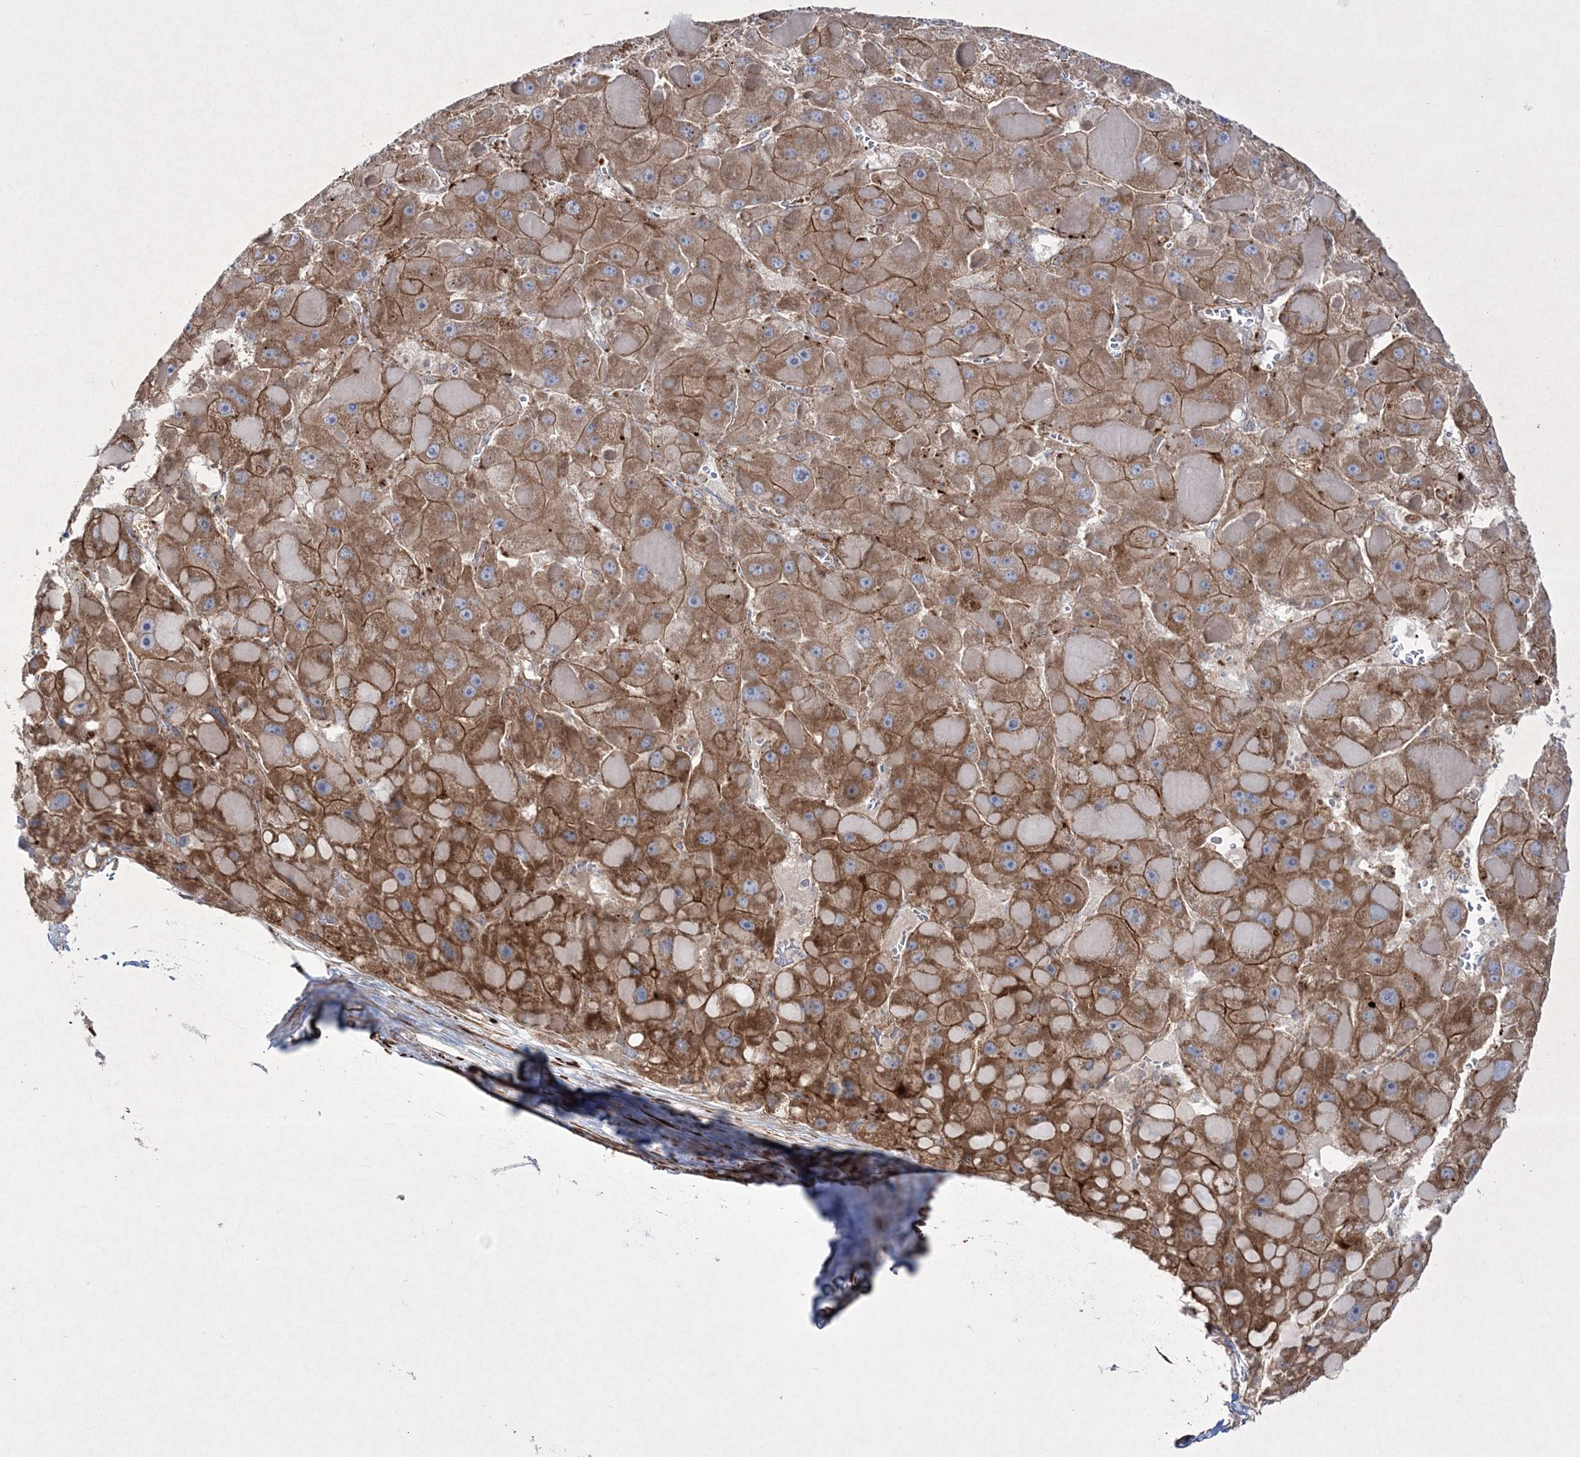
{"staining": {"intensity": "moderate", "quantity": "25%-75%", "location": "cytoplasmic/membranous"}, "tissue": "liver cancer", "cell_type": "Tumor cells", "image_type": "cancer", "snomed": [{"axis": "morphology", "description": "Carcinoma, Hepatocellular, NOS"}, {"axis": "topography", "description": "Liver"}], "caption": "Immunohistochemistry (IHC) (DAB (3,3'-diaminobenzidine)) staining of hepatocellular carcinoma (liver) reveals moderate cytoplasmic/membranous protein staining in approximately 25%-75% of tumor cells.", "gene": "RICTOR", "patient": {"sex": "female", "age": 73}}